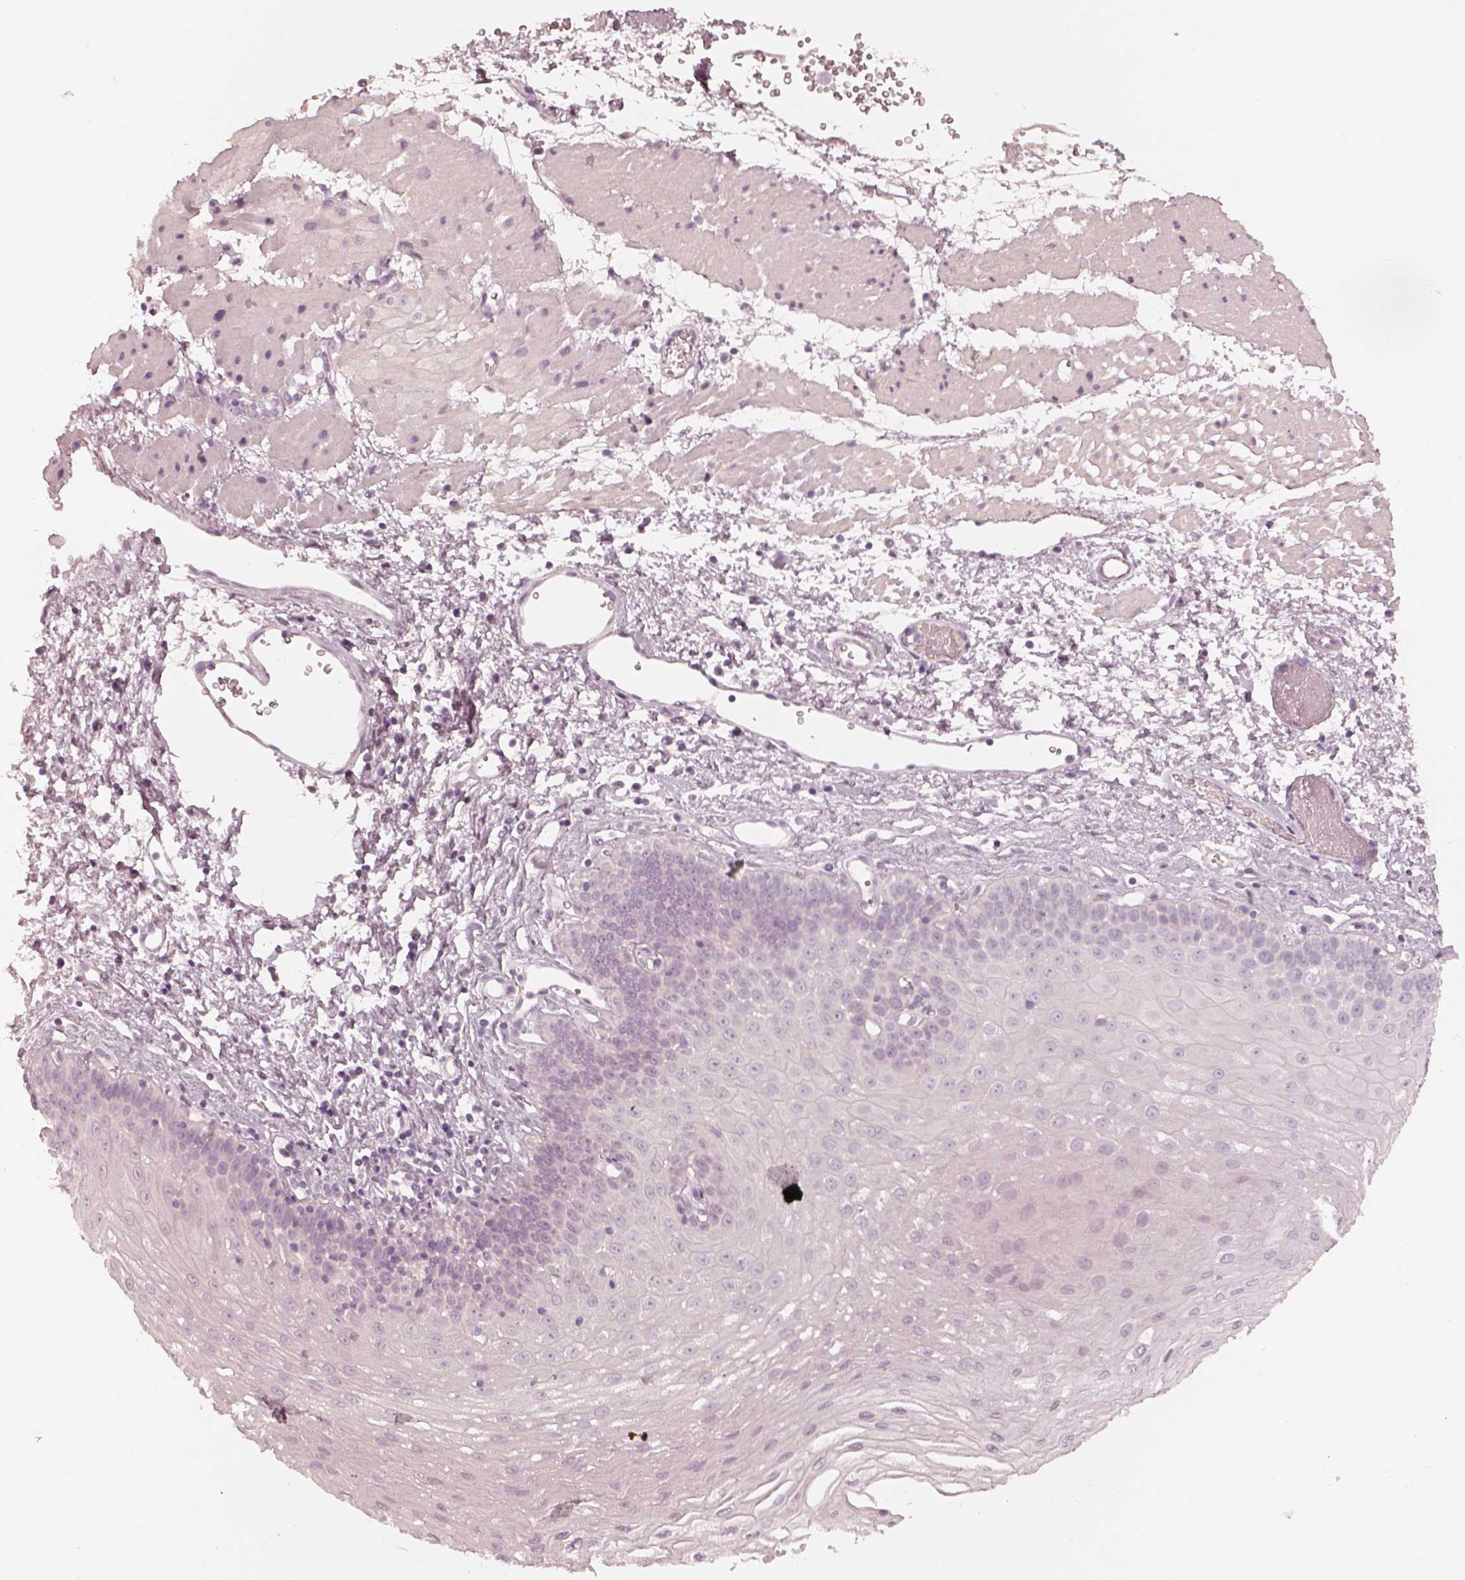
{"staining": {"intensity": "negative", "quantity": "none", "location": "none"}, "tissue": "esophagus", "cell_type": "Squamous epithelial cells", "image_type": "normal", "snomed": [{"axis": "morphology", "description": "Normal tissue, NOS"}, {"axis": "topography", "description": "Esophagus"}], "caption": "A histopathology image of human esophagus is negative for staining in squamous epithelial cells. The staining was performed using DAB to visualize the protein expression in brown, while the nuclei were stained in blue with hematoxylin (Magnification: 20x).", "gene": "SPATA6L", "patient": {"sex": "female", "age": 62}}